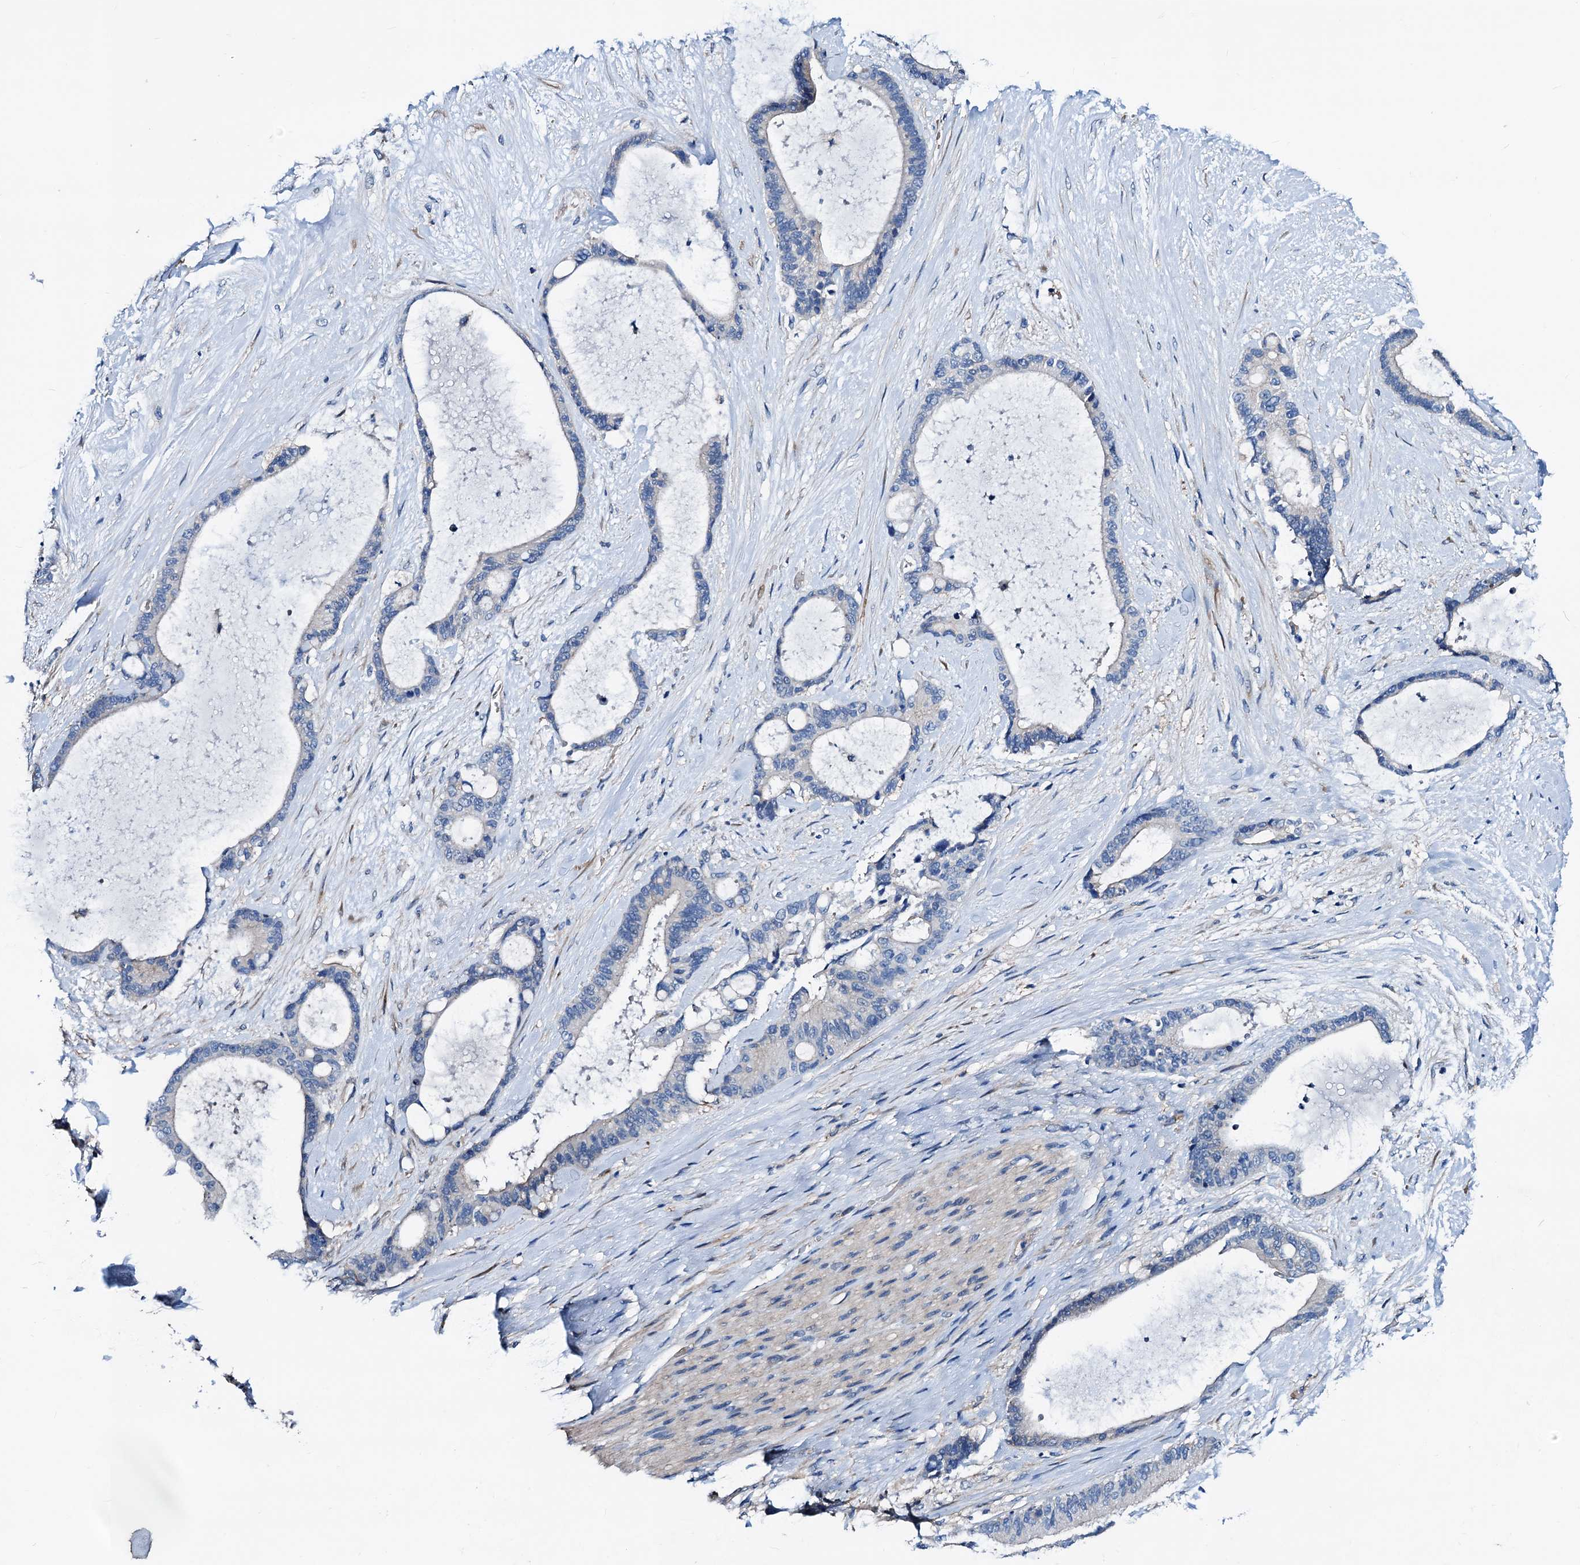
{"staining": {"intensity": "weak", "quantity": "<25%", "location": "cytoplasmic/membranous"}, "tissue": "liver cancer", "cell_type": "Tumor cells", "image_type": "cancer", "snomed": [{"axis": "morphology", "description": "Normal tissue, NOS"}, {"axis": "morphology", "description": "Cholangiocarcinoma"}, {"axis": "topography", "description": "Liver"}, {"axis": "topography", "description": "Peripheral nerve tissue"}], "caption": "Liver cancer (cholangiocarcinoma) was stained to show a protein in brown. There is no significant staining in tumor cells.", "gene": "GCOM1", "patient": {"sex": "female", "age": 73}}